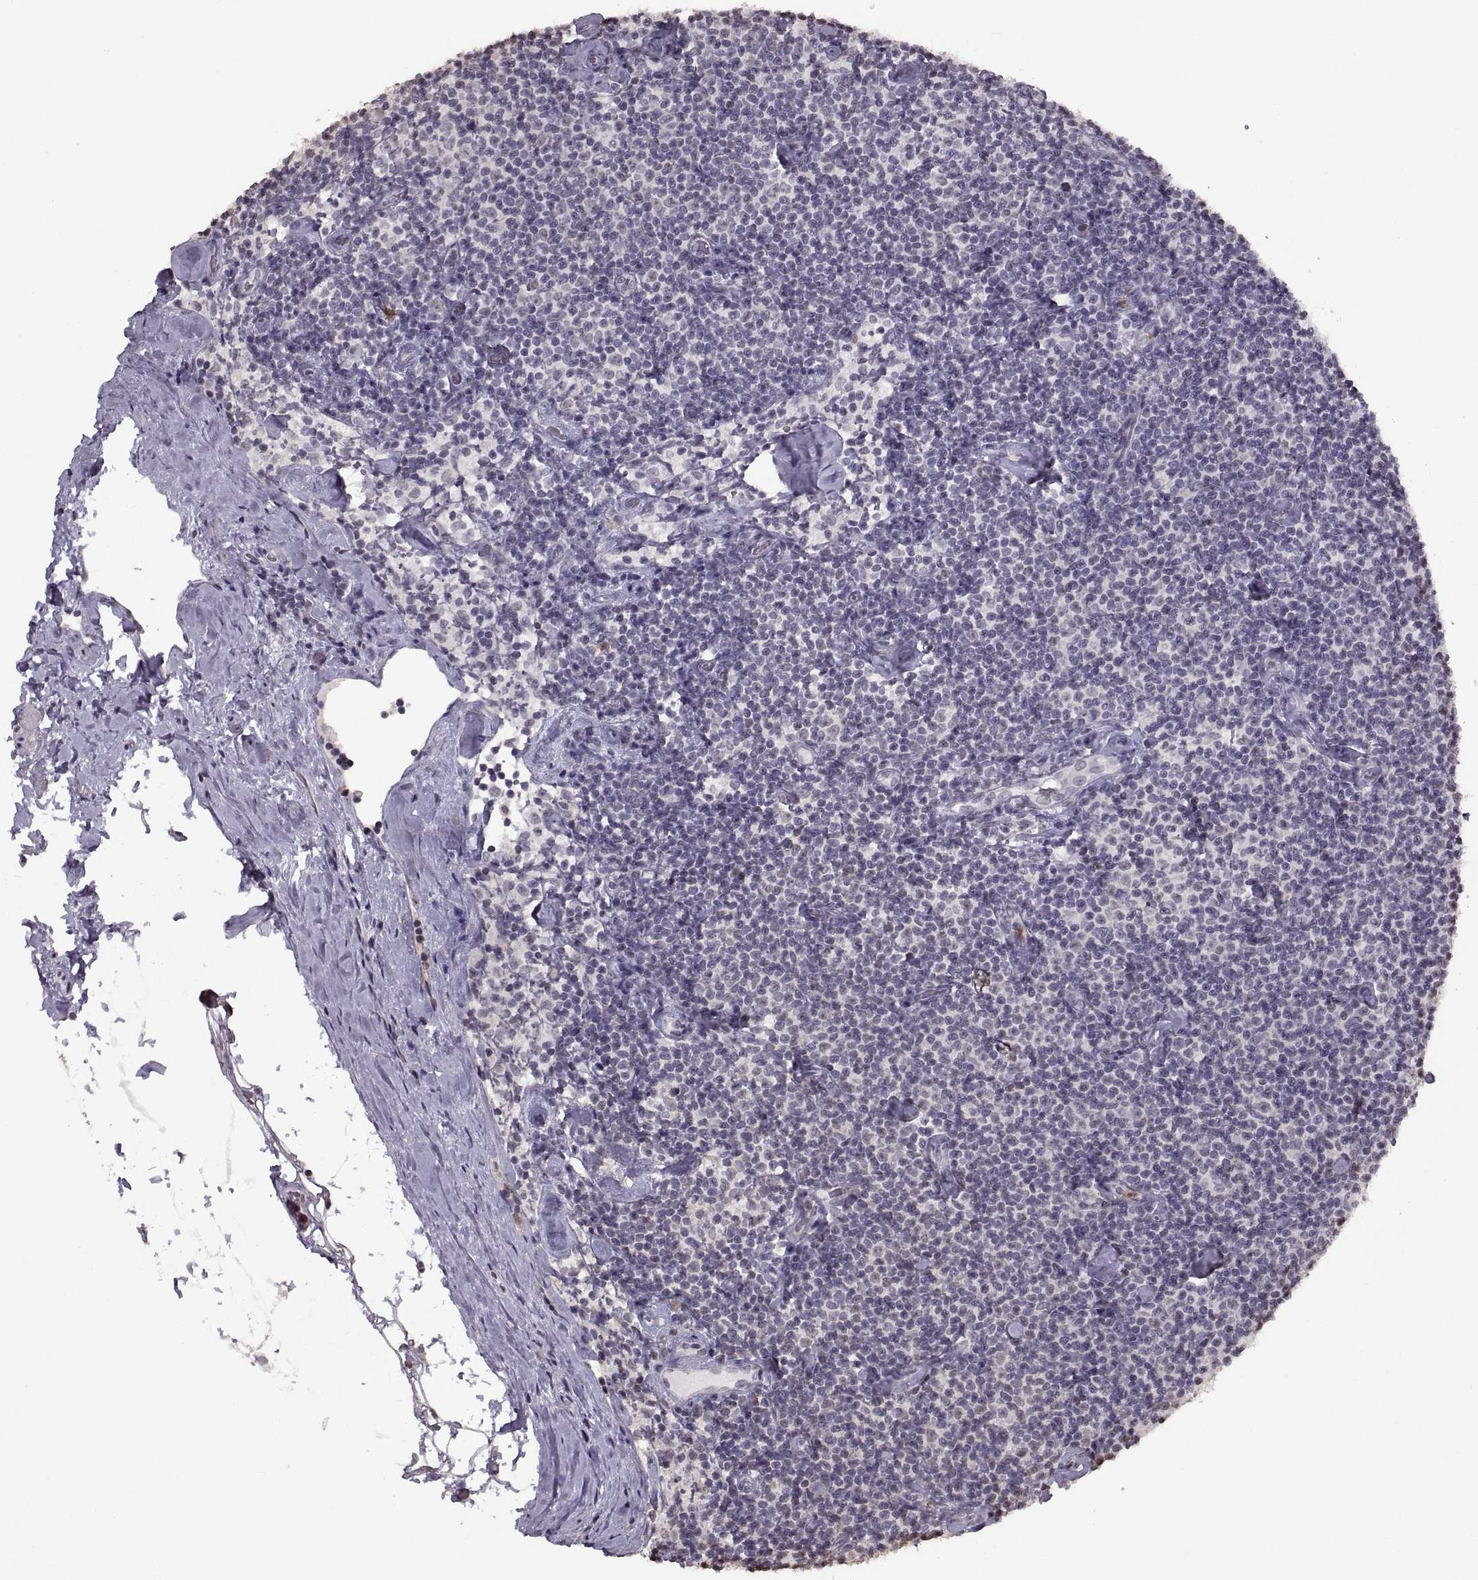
{"staining": {"intensity": "negative", "quantity": "none", "location": "none"}, "tissue": "lymphoma", "cell_type": "Tumor cells", "image_type": "cancer", "snomed": [{"axis": "morphology", "description": "Malignant lymphoma, non-Hodgkin's type, Low grade"}, {"axis": "topography", "description": "Lymph node"}], "caption": "Malignant lymphoma, non-Hodgkin's type (low-grade) was stained to show a protein in brown. There is no significant staining in tumor cells. (DAB (3,3'-diaminobenzidine) immunohistochemistry visualized using brightfield microscopy, high magnification).", "gene": "PALS1", "patient": {"sex": "male", "age": 81}}